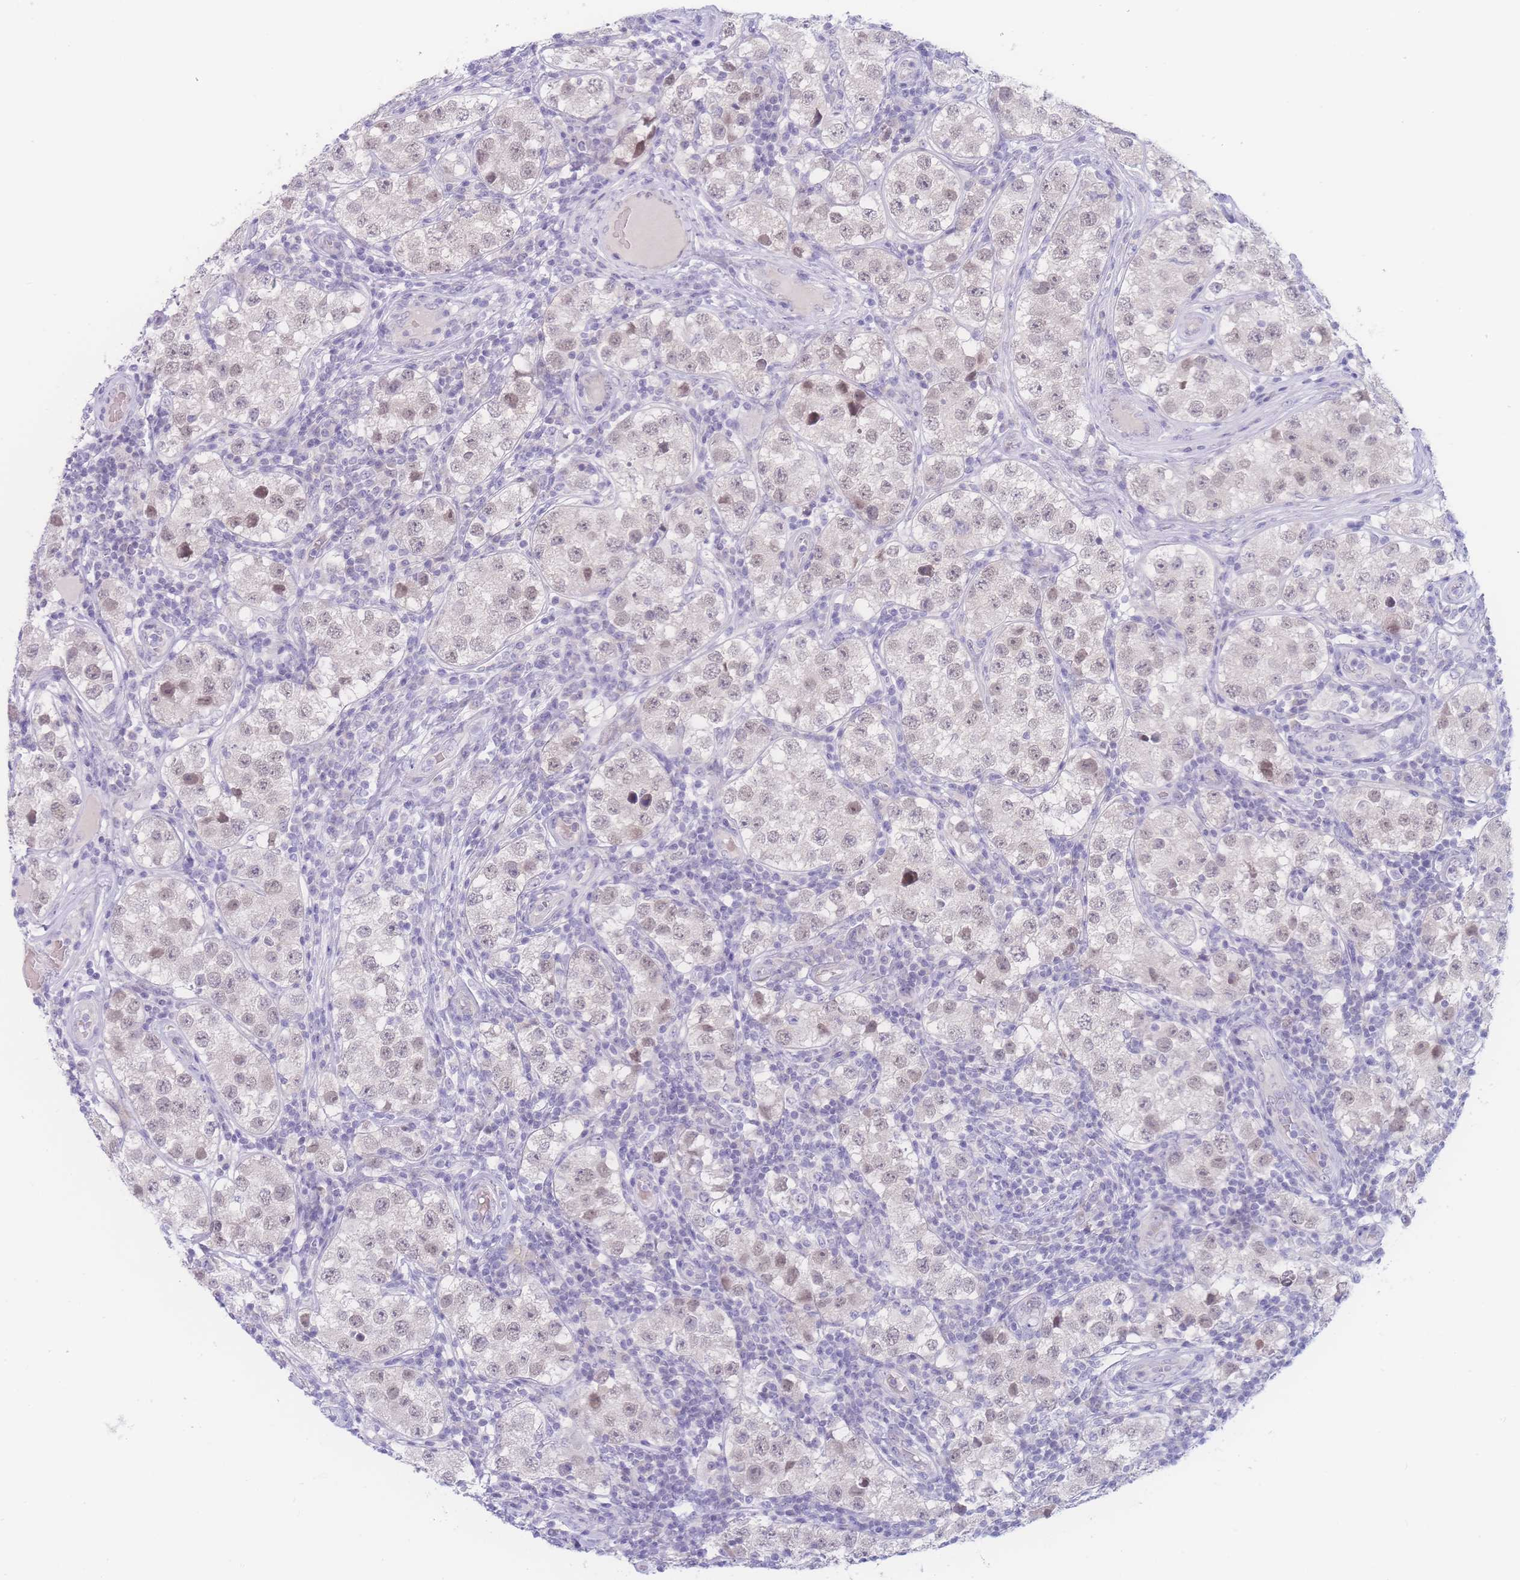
{"staining": {"intensity": "moderate", "quantity": "<25%", "location": "nuclear"}, "tissue": "testis cancer", "cell_type": "Tumor cells", "image_type": "cancer", "snomed": [{"axis": "morphology", "description": "Seminoma, NOS"}, {"axis": "topography", "description": "Testis"}], "caption": "A high-resolution image shows immunohistochemistry staining of testis seminoma, which reveals moderate nuclear staining in about <25% of tumor cells.", "gene": "PRSS22", "patient": {"sex": "male", "age": 34}}